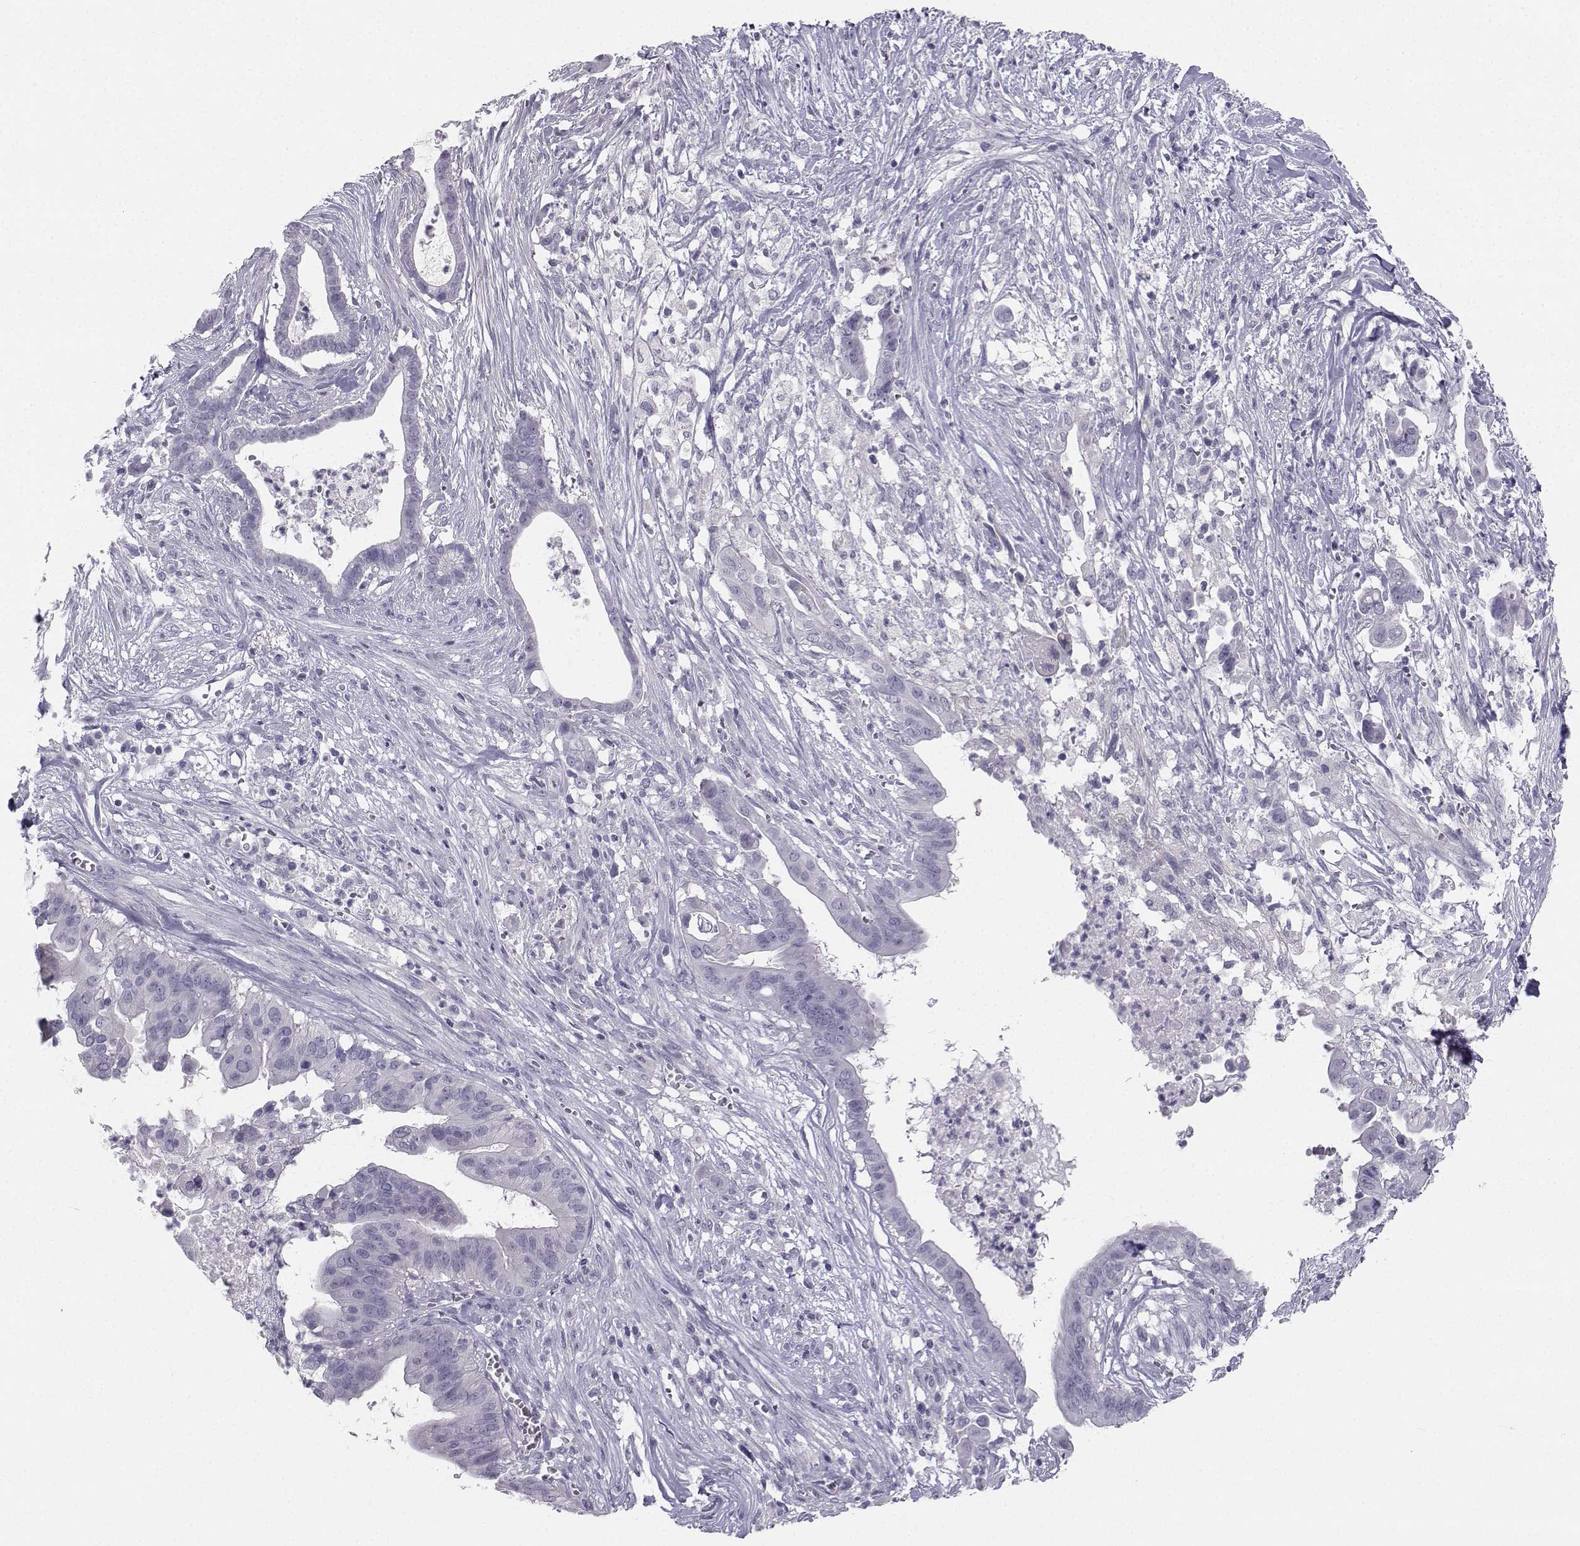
{"staining": {"intensity": "negative", "quantity": "none", "location": "none"}, "tissue": "pancreatic cancer", "cell_type": "Tumor cells", "image_type": "cancer", "snomed": [{"axis": "morphology", "description": "Adenocarcinoma, NOS"}, {"axis": "topography", "description": "Pancreas"}], "caption": "IHC of human pancreatic adenocarcinoma reveals no positivity in tumor cells. Nuclei are stained in blue.", "gene": "SYCE1", "patient": {"sex": "male", "age": 61}}